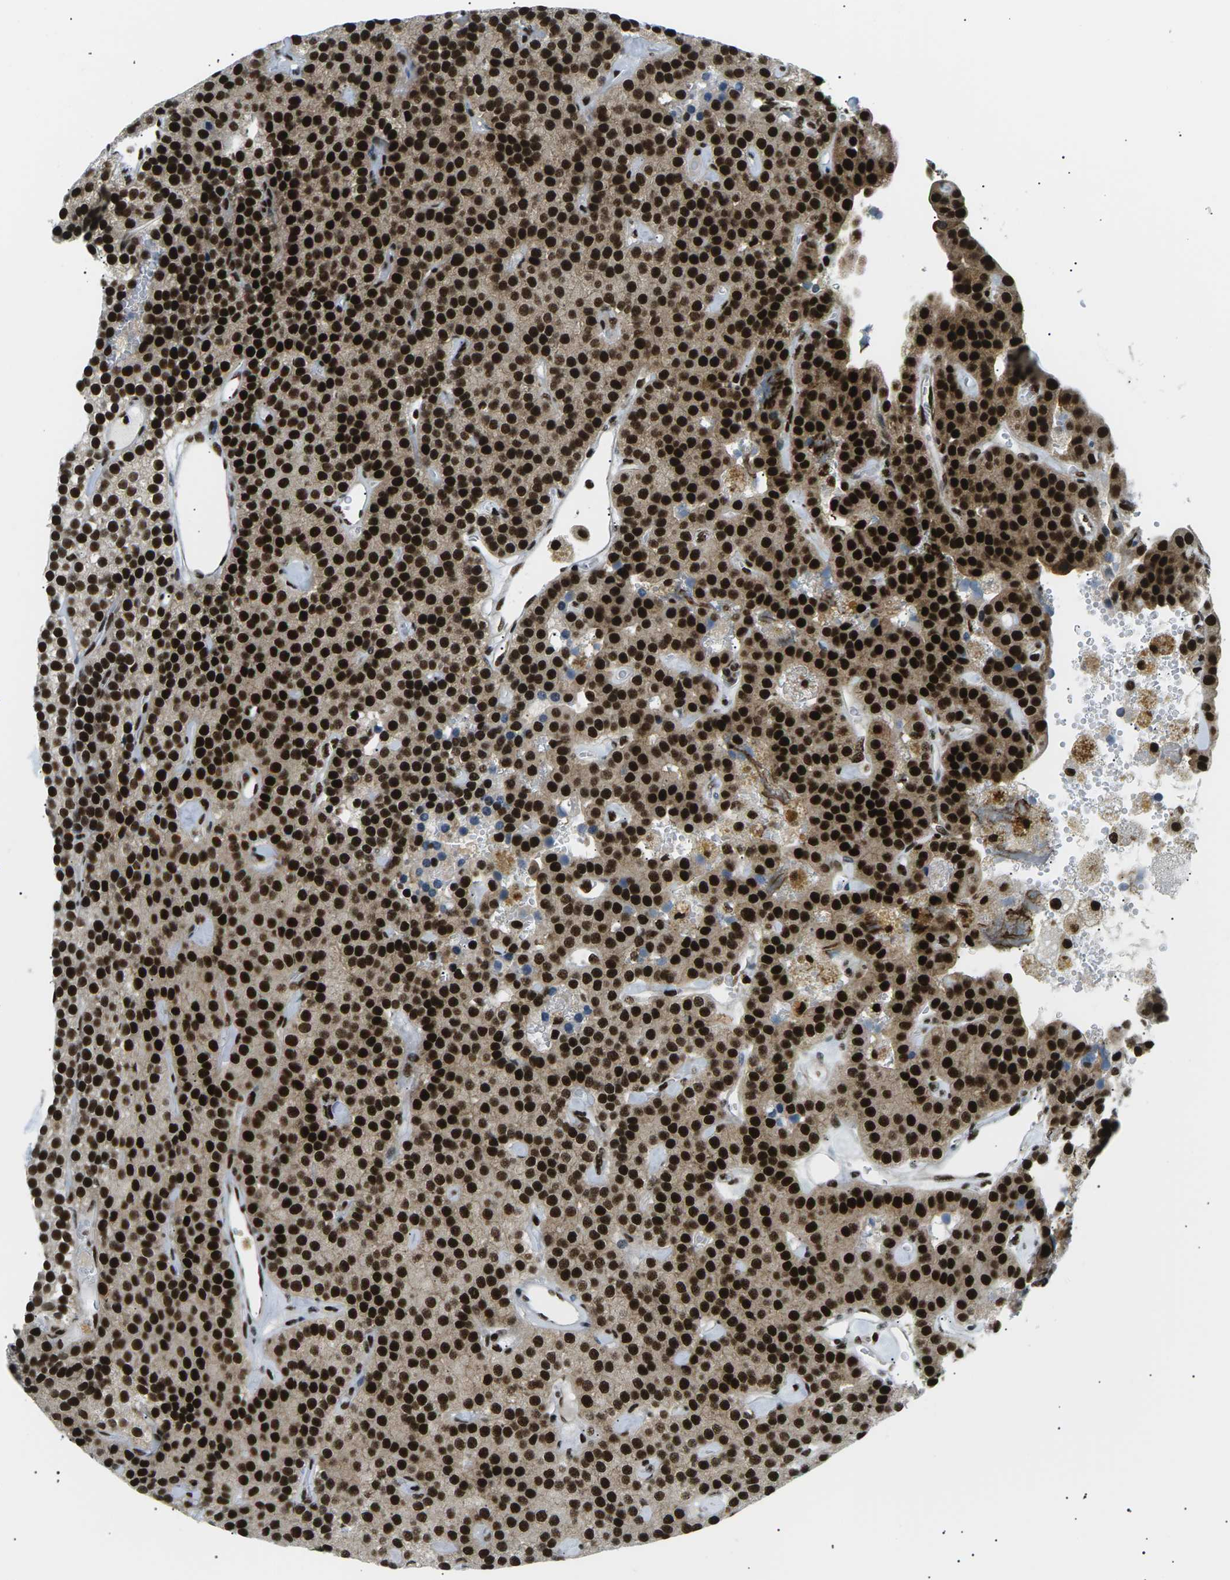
{"staining": {"intensity": "strong", "quantity": ">75%", "location": "nuclear"}, "tissue": "parathyroid gland", "cell_type": "Glandular cells", "image_type": "normal", "snomed": [{"axis": "morphology", "description": "Normal tissue, NOS"}, {"axis": "morphology", "description": "Adenoma, NOS"}, {"axis": "topography", "description": "Parathyroid gland"}], "caption": "Human parathyroid gland stained for a protein (brown) demonstrates strong nuclear positive positivity in about >75% of glandular cells.", "gene": "RPA2", "patient": {"sex": "female", "age": 86}}